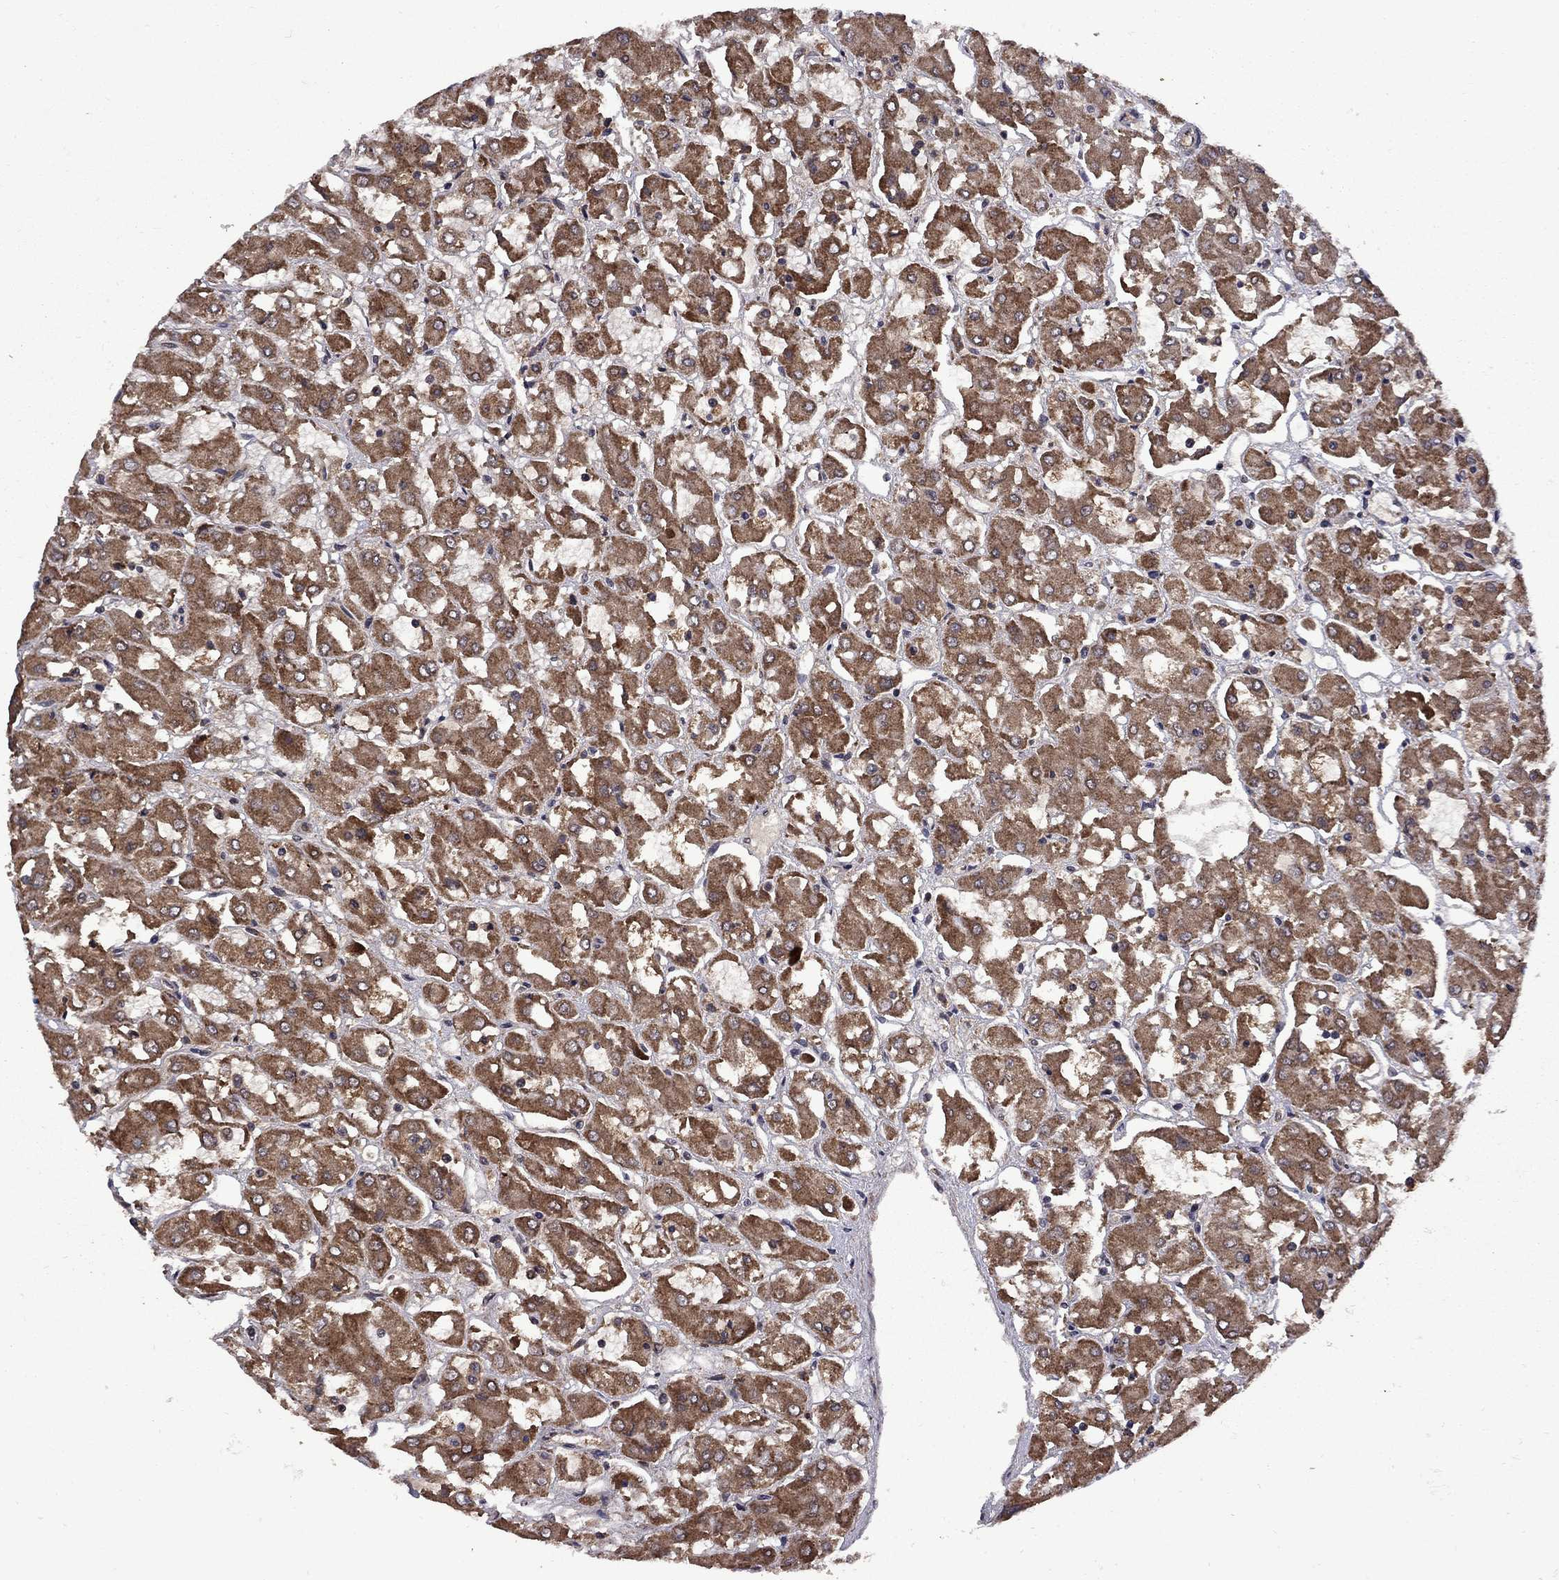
{"staining": {"intensity": "strong", "quantity": ">75%", "location": "cytoplasmic/membranous"}, "tissue": "renal cancer", "cell_type": "Tumor cells", "image_type": "cancer", "snomed": [{"axis": "morphology", "description": "Adenocarcinoma, NOS"}, {"axis": "topography", "description": "Kidney"}], "caption": "This is an image of immunohistochemistry (IHC) staining of adenocarcinoma (renal), which shows strong positivity in the cytoplasmic/membranous of tumor cells.", "gene": "IPP", "patient": {"sex": "male", "age": 72}}